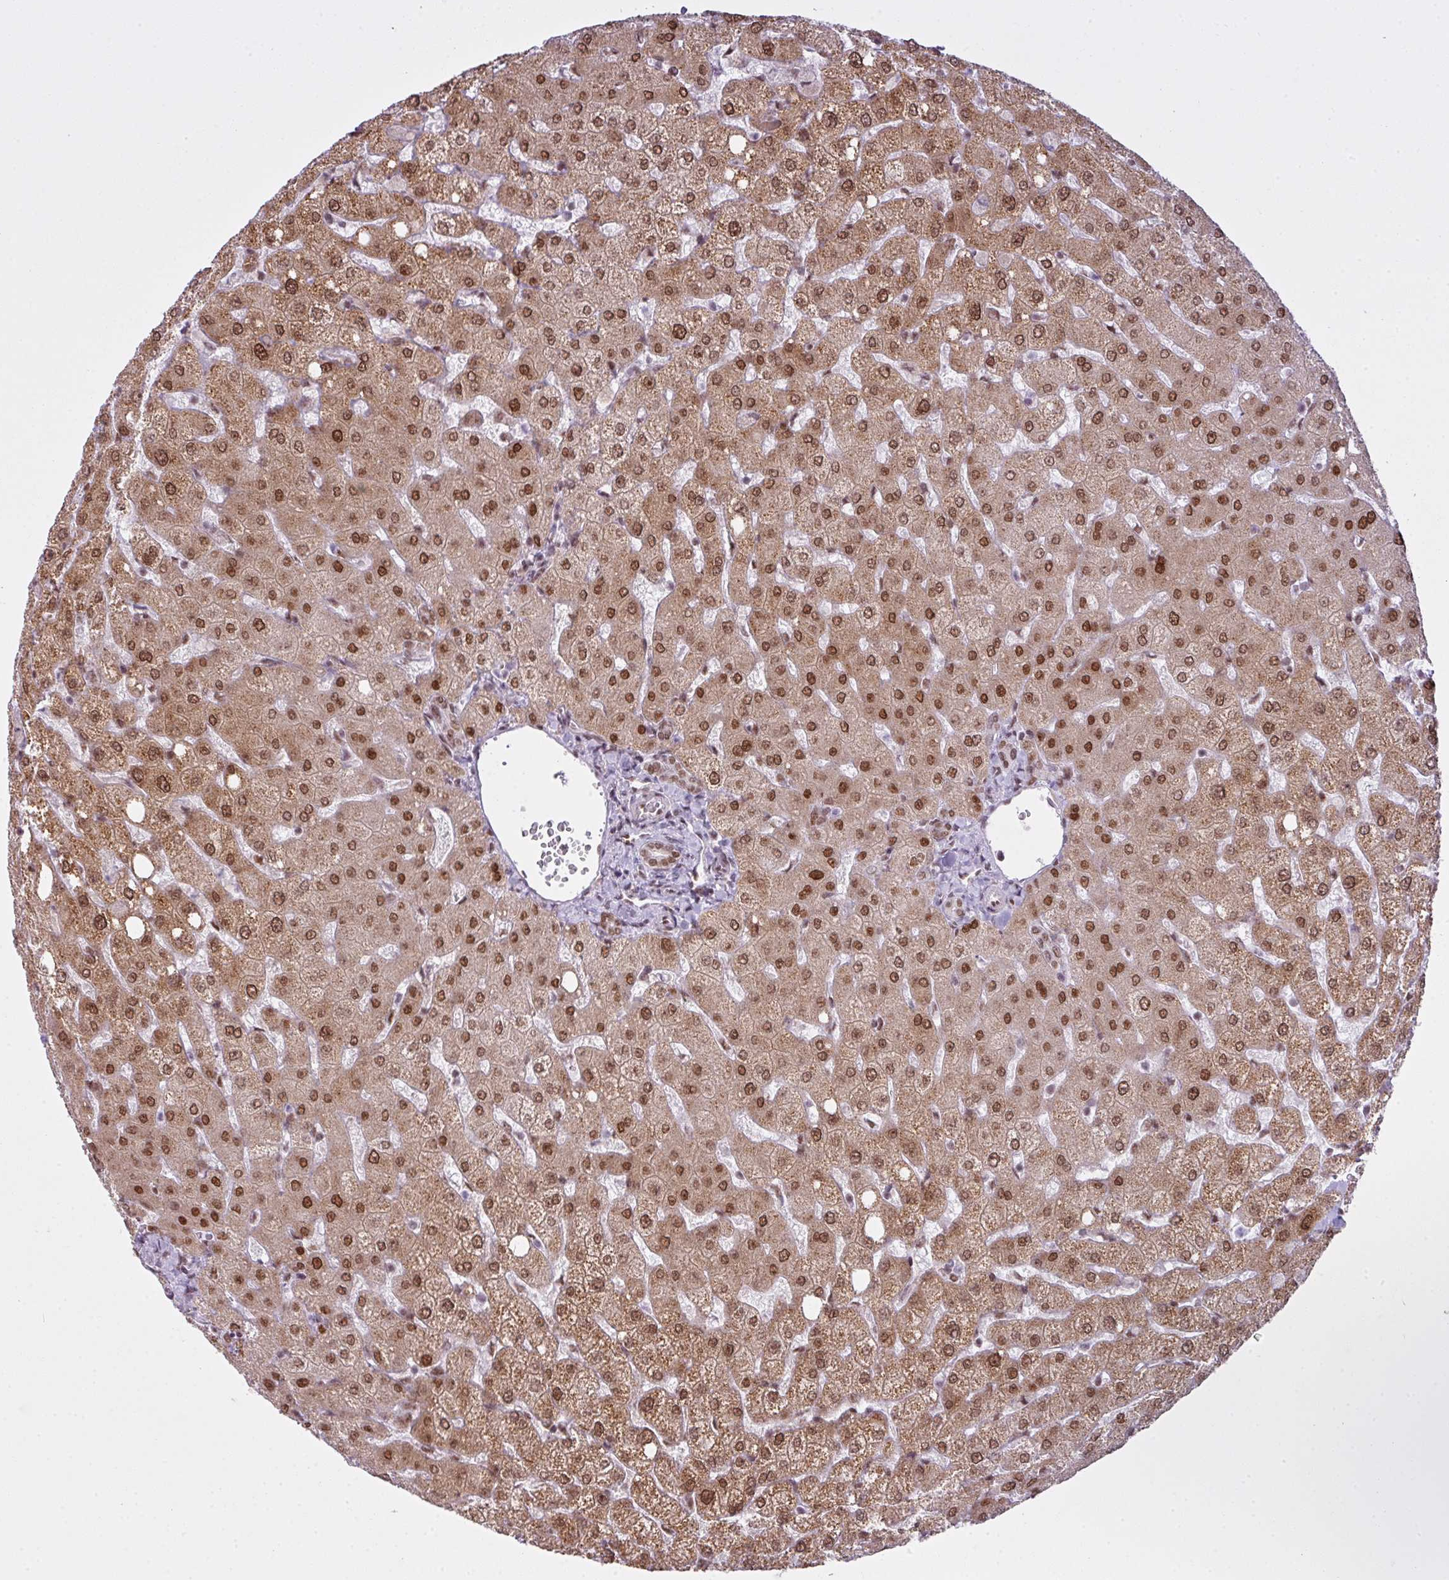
{"staining": {"intensity": "moderate", "quantity": ">75%", "location": "nuclear"}, "tissue": "liver", "cell_type": "Cholangiocytes", "image_type": "normal", "snomed": [{"axis": "morphology", "description": "Normal tissue, NOS"}, {"axis": "topography", "description": "Liver"}], "caption": "The photomicrograph exhibits immunohistochemical staining of benign liver. There is moderate nuclear staining is seen in about >75% of cholangiocytes.", "gene": "ARL6IP4", "patient": {"sex": "female", "age": 54}}